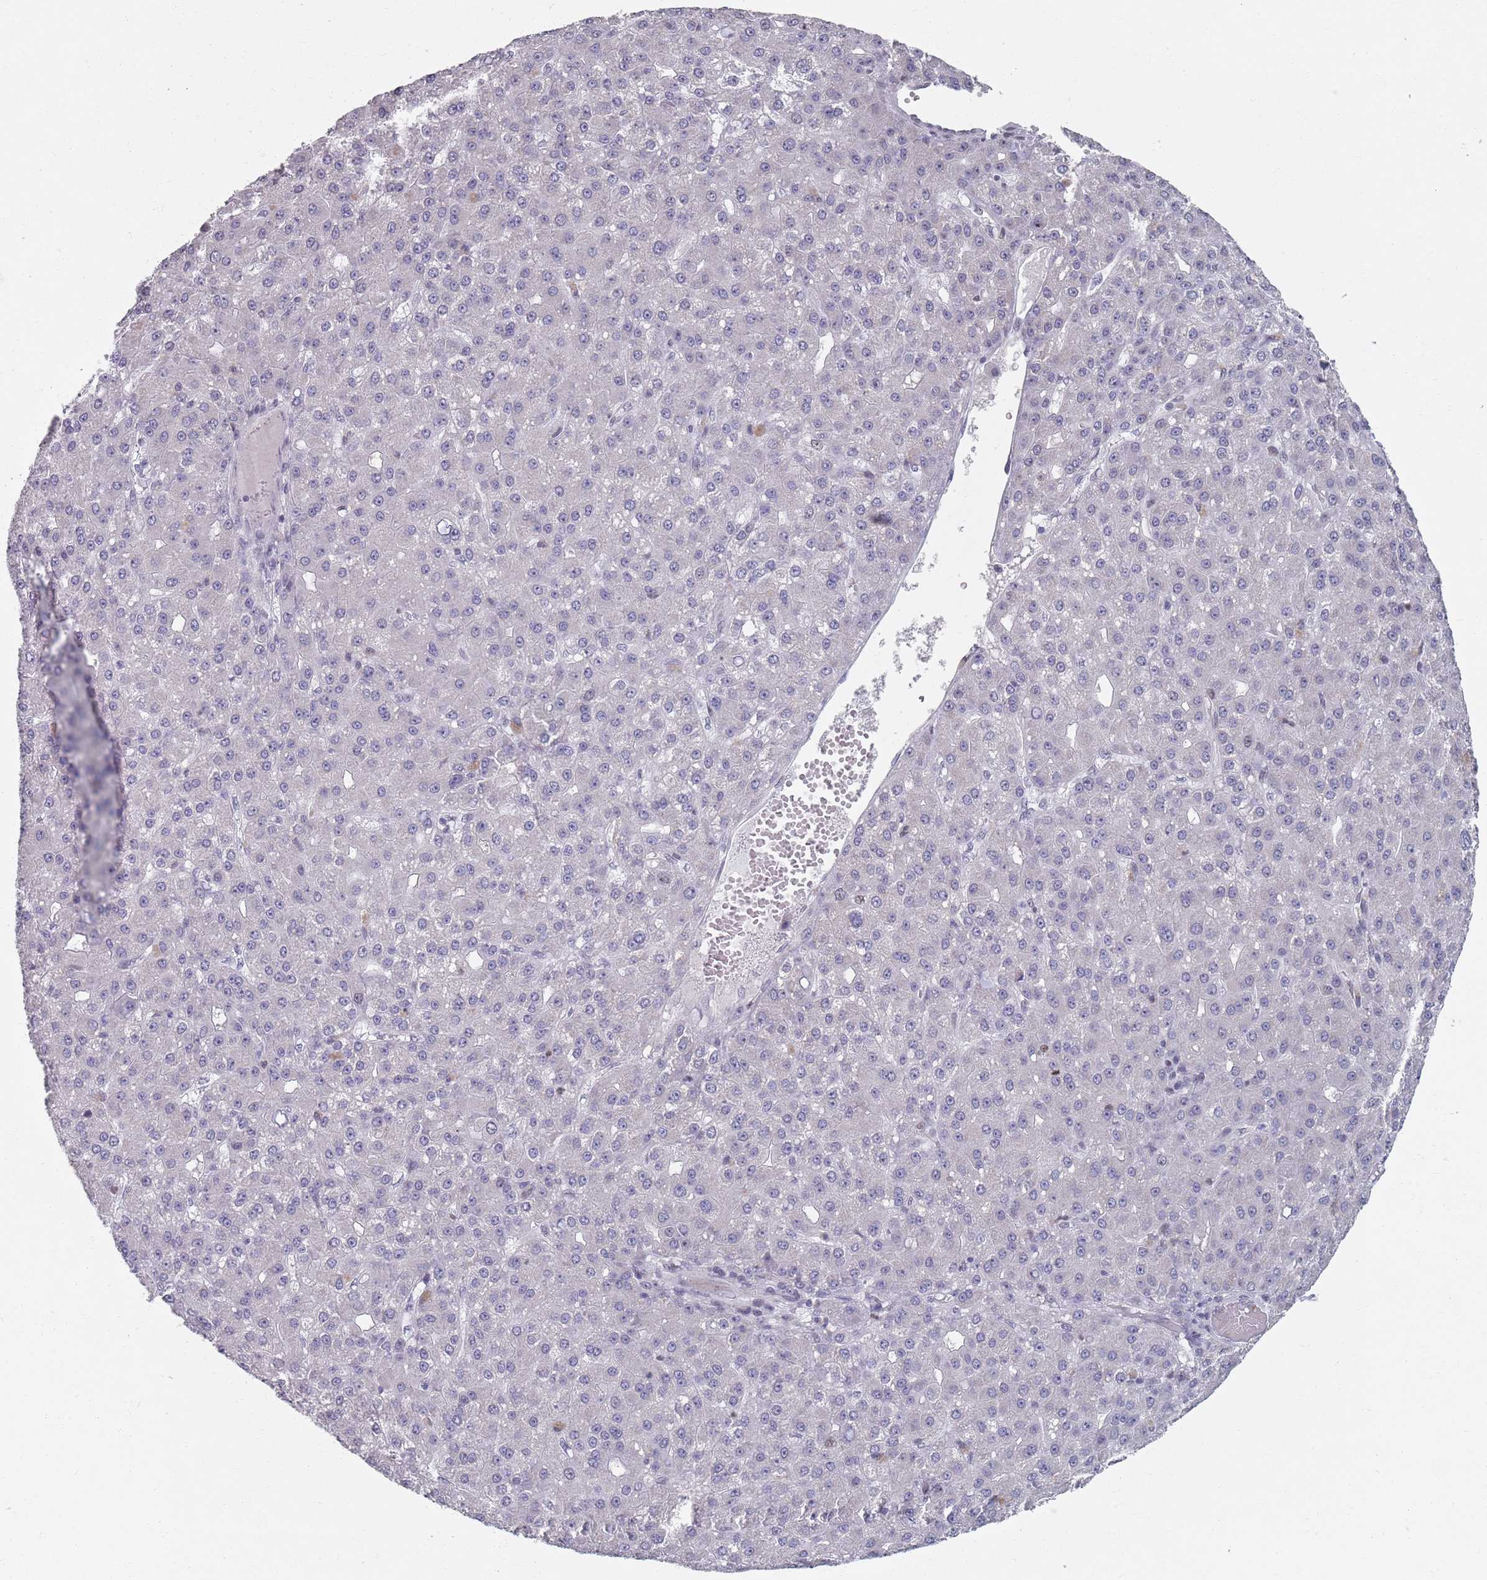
{"staining": {"intensity": "negative", "quantity": "none", "location": "none"}, "tissue": "liver cancer", "cell_type": "Tumor cells", "image_type": "cancer", "snomed": [{"axis": "morphology", "description": "Carcinoma, Hepatocellular, NOS"}, {"axis": "topography", "description": "Liver"}], "caption": "Immunohistochemistry (IHC) micrograph of neoplastic tissue: human liver cancer (hepatocellular carcinoma) stained with DAB shows no significant protein positivity in tumor cells. The staining was performed using DAB (3,3'-diaminobenzidine) to visualize the protein expression in brown, while the nuclei were stained in blue with hematoxylin (Magnification: 20x).", "gene": "SAMD1", "patient": {"sex": "male", "age": 67}}